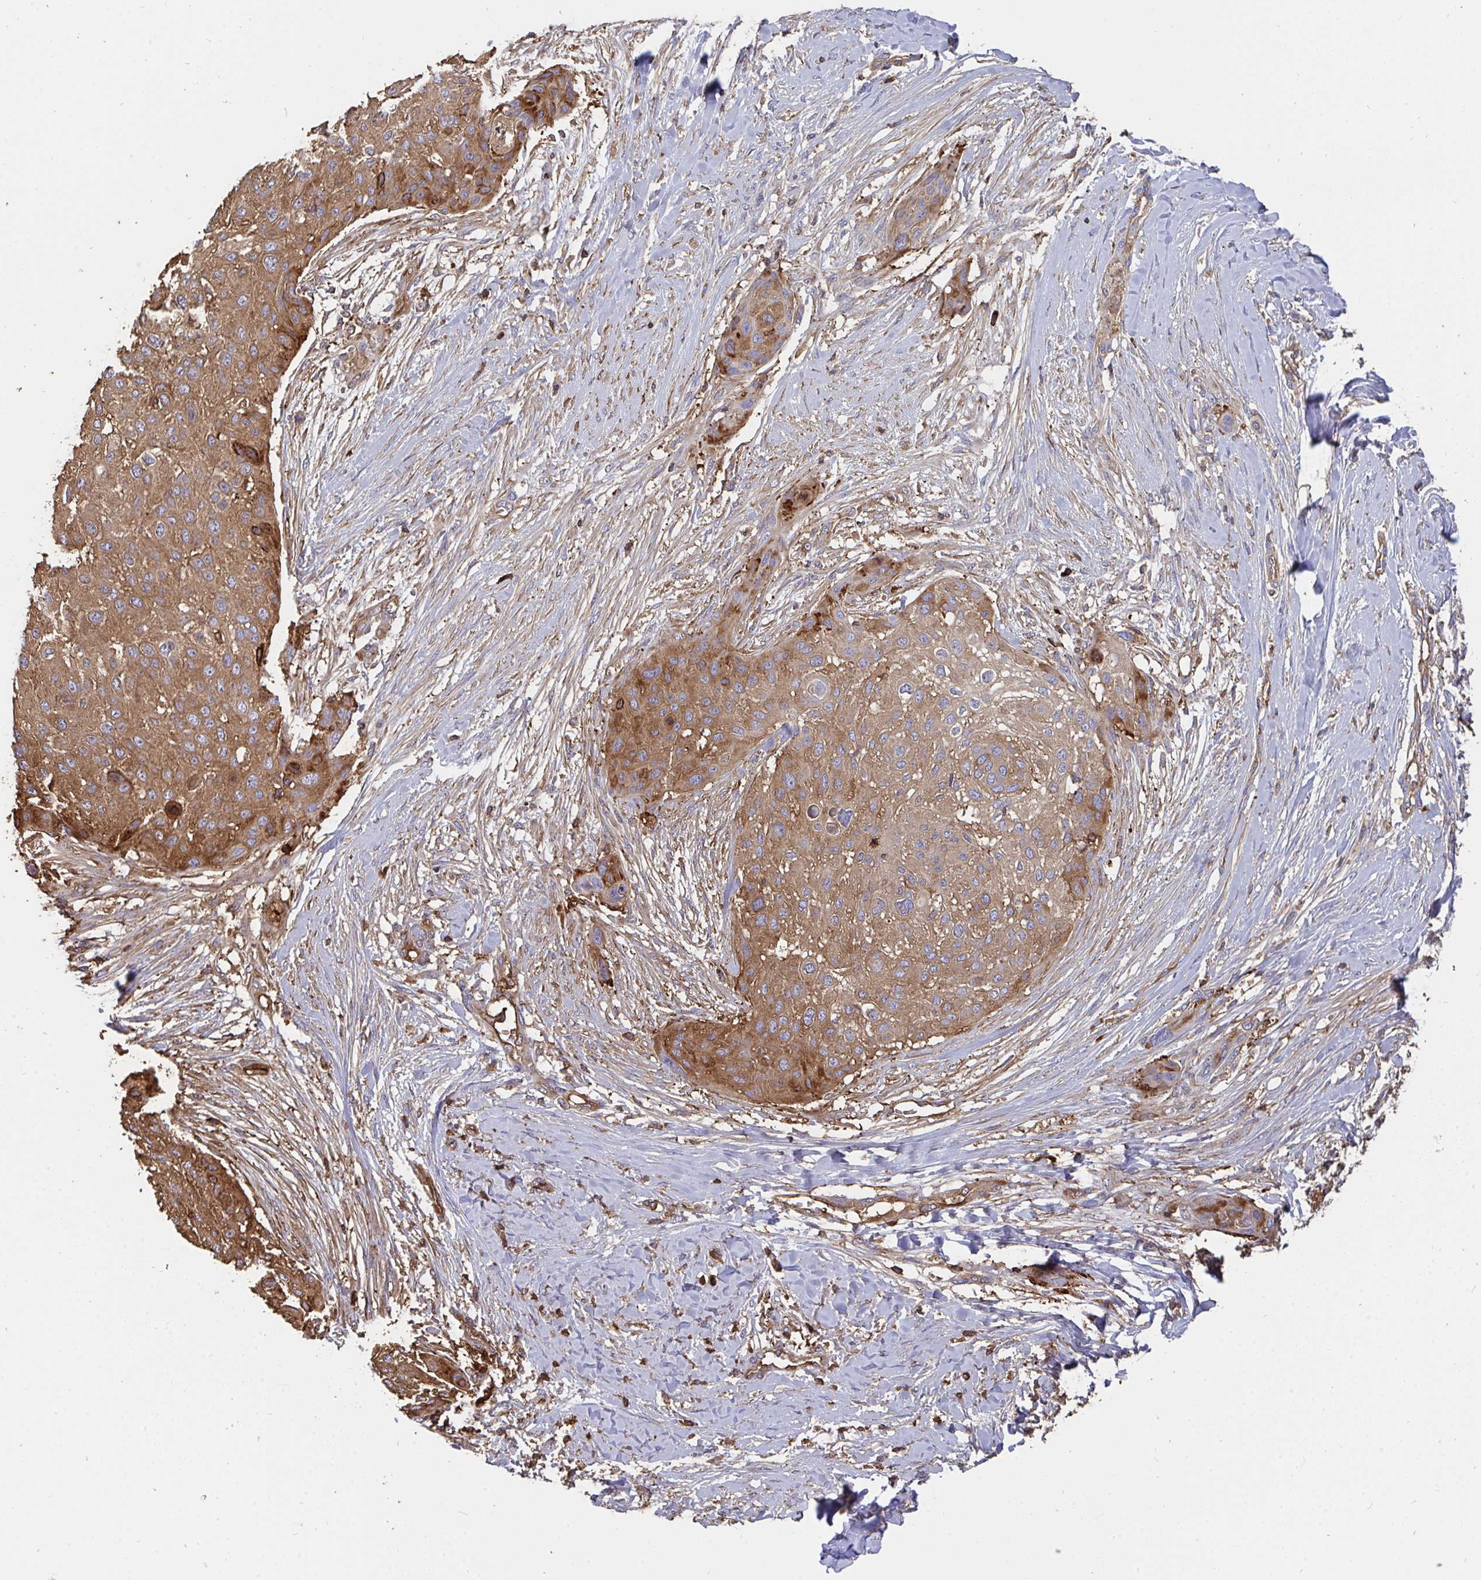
{"staining": {"intensity": "moderate", "quantity": ">75%", "location": "cytoplasmic/membranous"}, "tissue": "skin cancer", "cell_type": "Tumor cells", "image_type": "cancer", "snomed": [{"axis": "morphology", "description": "Squamous cell carcinoma, NOS"}, {"axis": "topography", "description": "Skin"}], "caption": "IHC (DAB (3,3'-diaminobenzidine)) staining of skin cancer (squamous cell carcinoma) exhibits moderate cytoplasmic/membranous protein staining in approximately >75% of tumor cells.", "gene": "CFL1", "patient": {"sex": "female", "age": 87}}